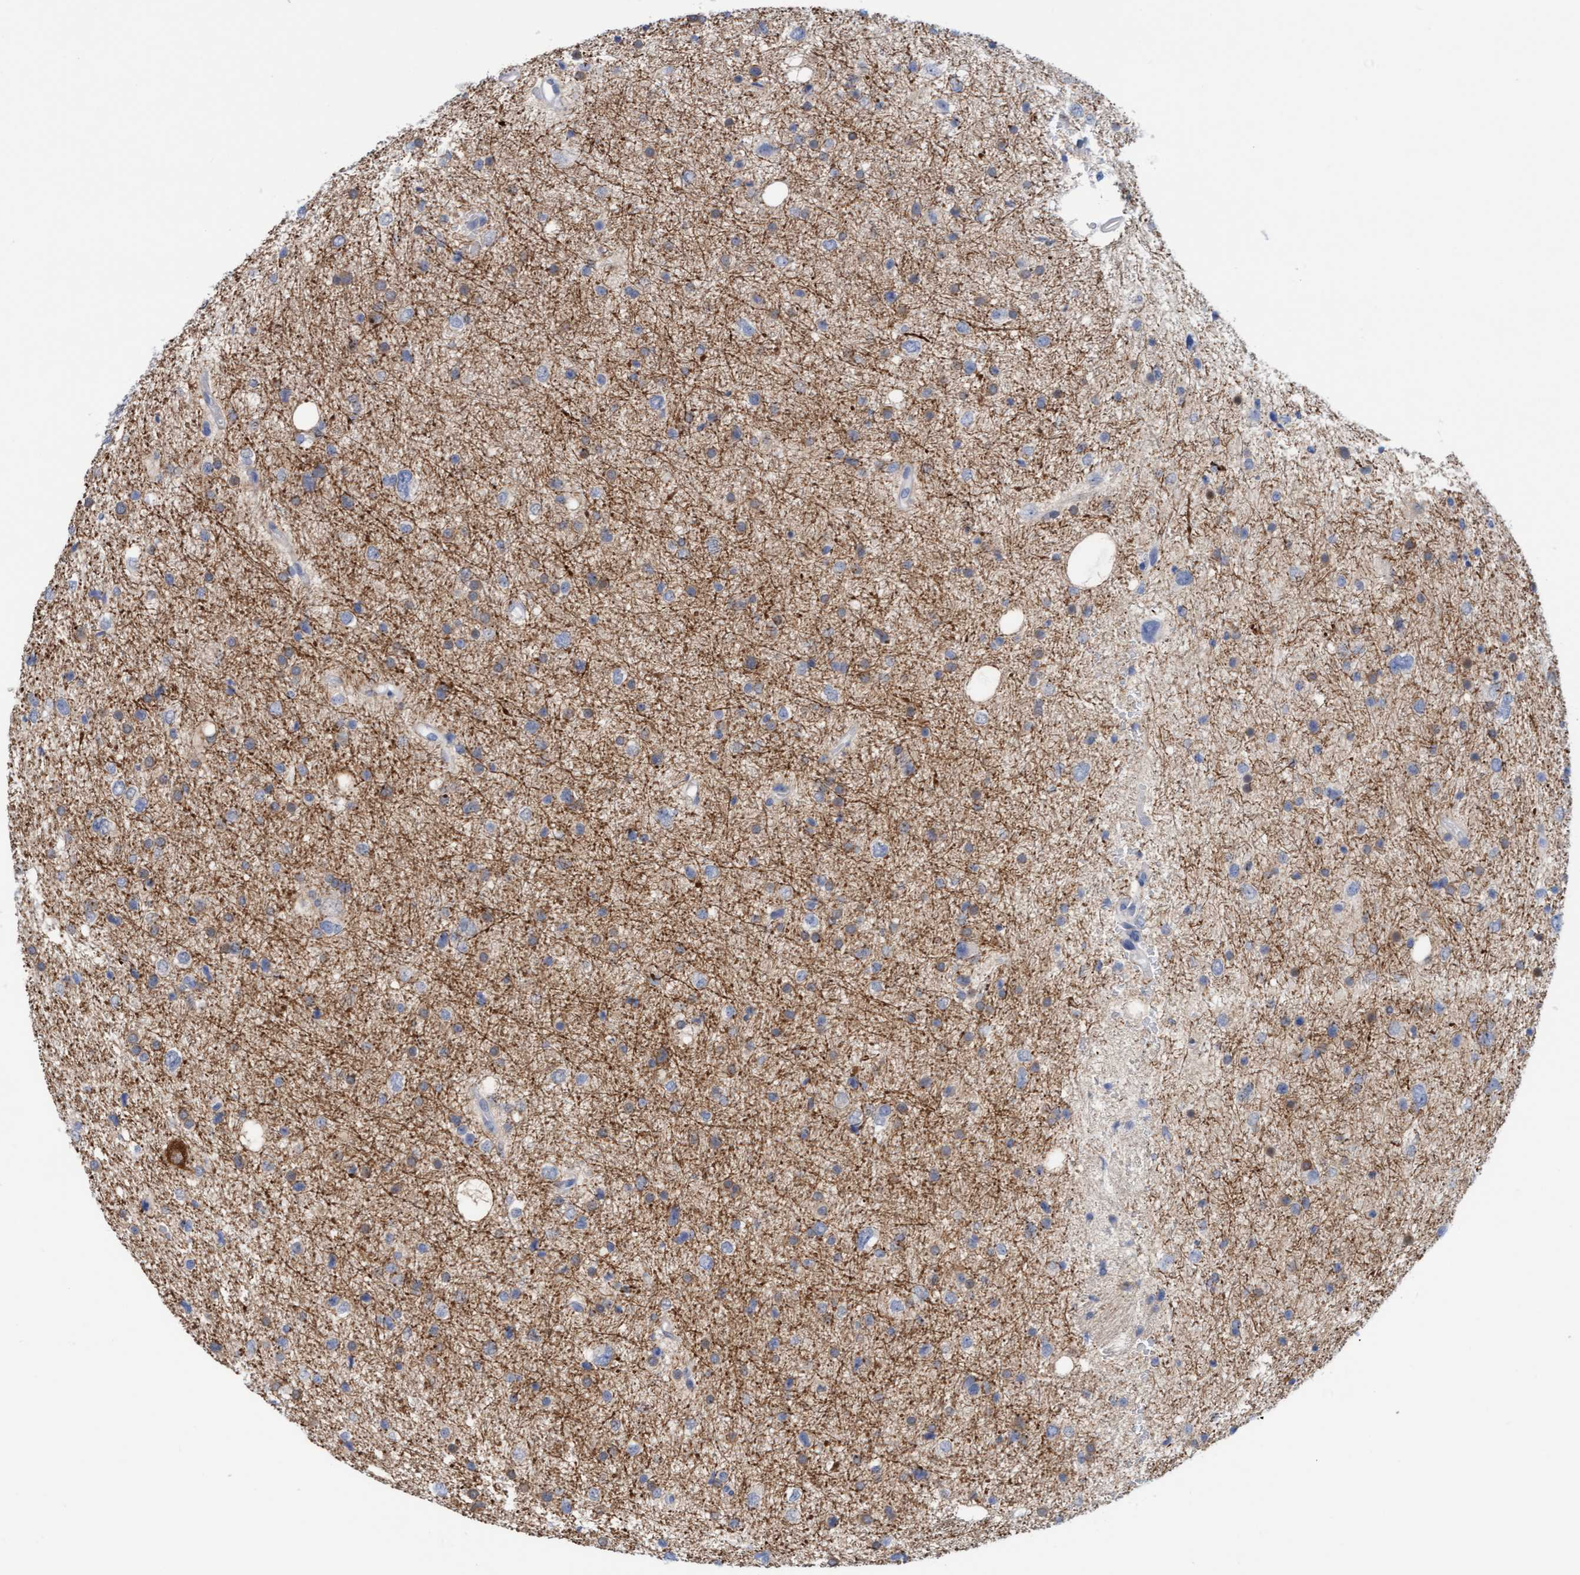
{"staining": {"intensity": "weak", "quantity": "25%-75%", "location": "cytoplasmic/membranous"}, "tissue": "glioma", "cell_type": "Tumor cells", "image_type": "cancer", "snomed": [{"axis": "morphology", "description": "Glioma, malignant, Low grade"}, {"axis": "topography", "description": "Brain"}], "caption": "Malignant glioma (low-grade) stained with immunohistochemistry displays weak cytoplasmic/membranous staining in approximately 25%-75% of tumor cells.", "gene": "KLHL11", "patient": {"sex": "female", "age": 37}}